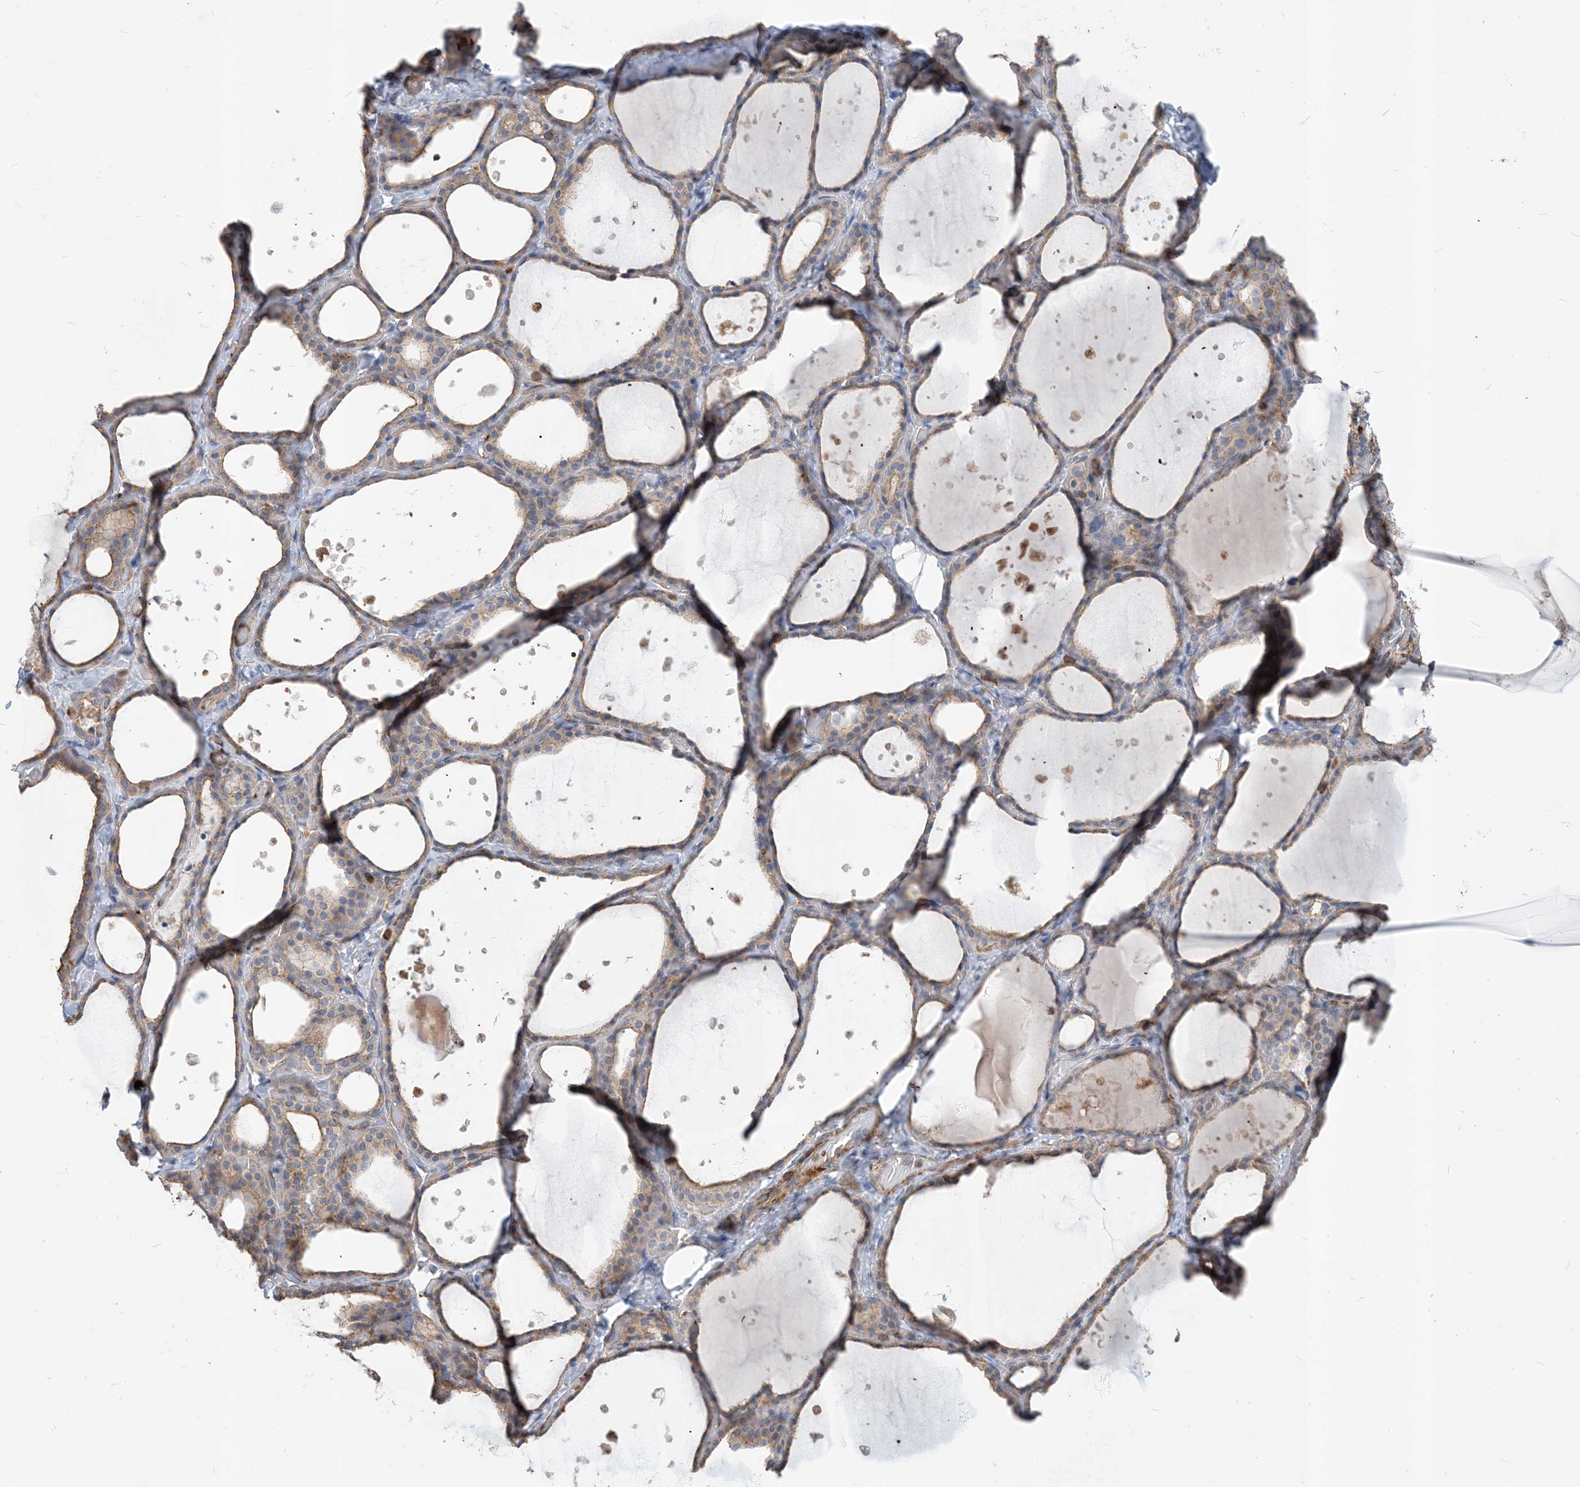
{"staining": {"intensity": "moderate", "quantity": "25%-75%", "location": "cytoplasmic/membranous"}, "tissue": "thyroid gland", "cell_type": "Glandular cells", "image_type": "normal", "snomed": [{"axis": "morphology", "description": "Normal tissue, NOS"}, {"axis": "topography", "description": "Thyroid gland"}], "caption": "This histopathology image demonstrates benign thyroid gland stained with IHC to label a protein in brown. The cytoplasmic/membranous of glandular cells show moderate positivity for the protein. Nuclei are counter-stained blue.", "gene": "PARVG", "patient": {"sex": "female", "age": 44}}